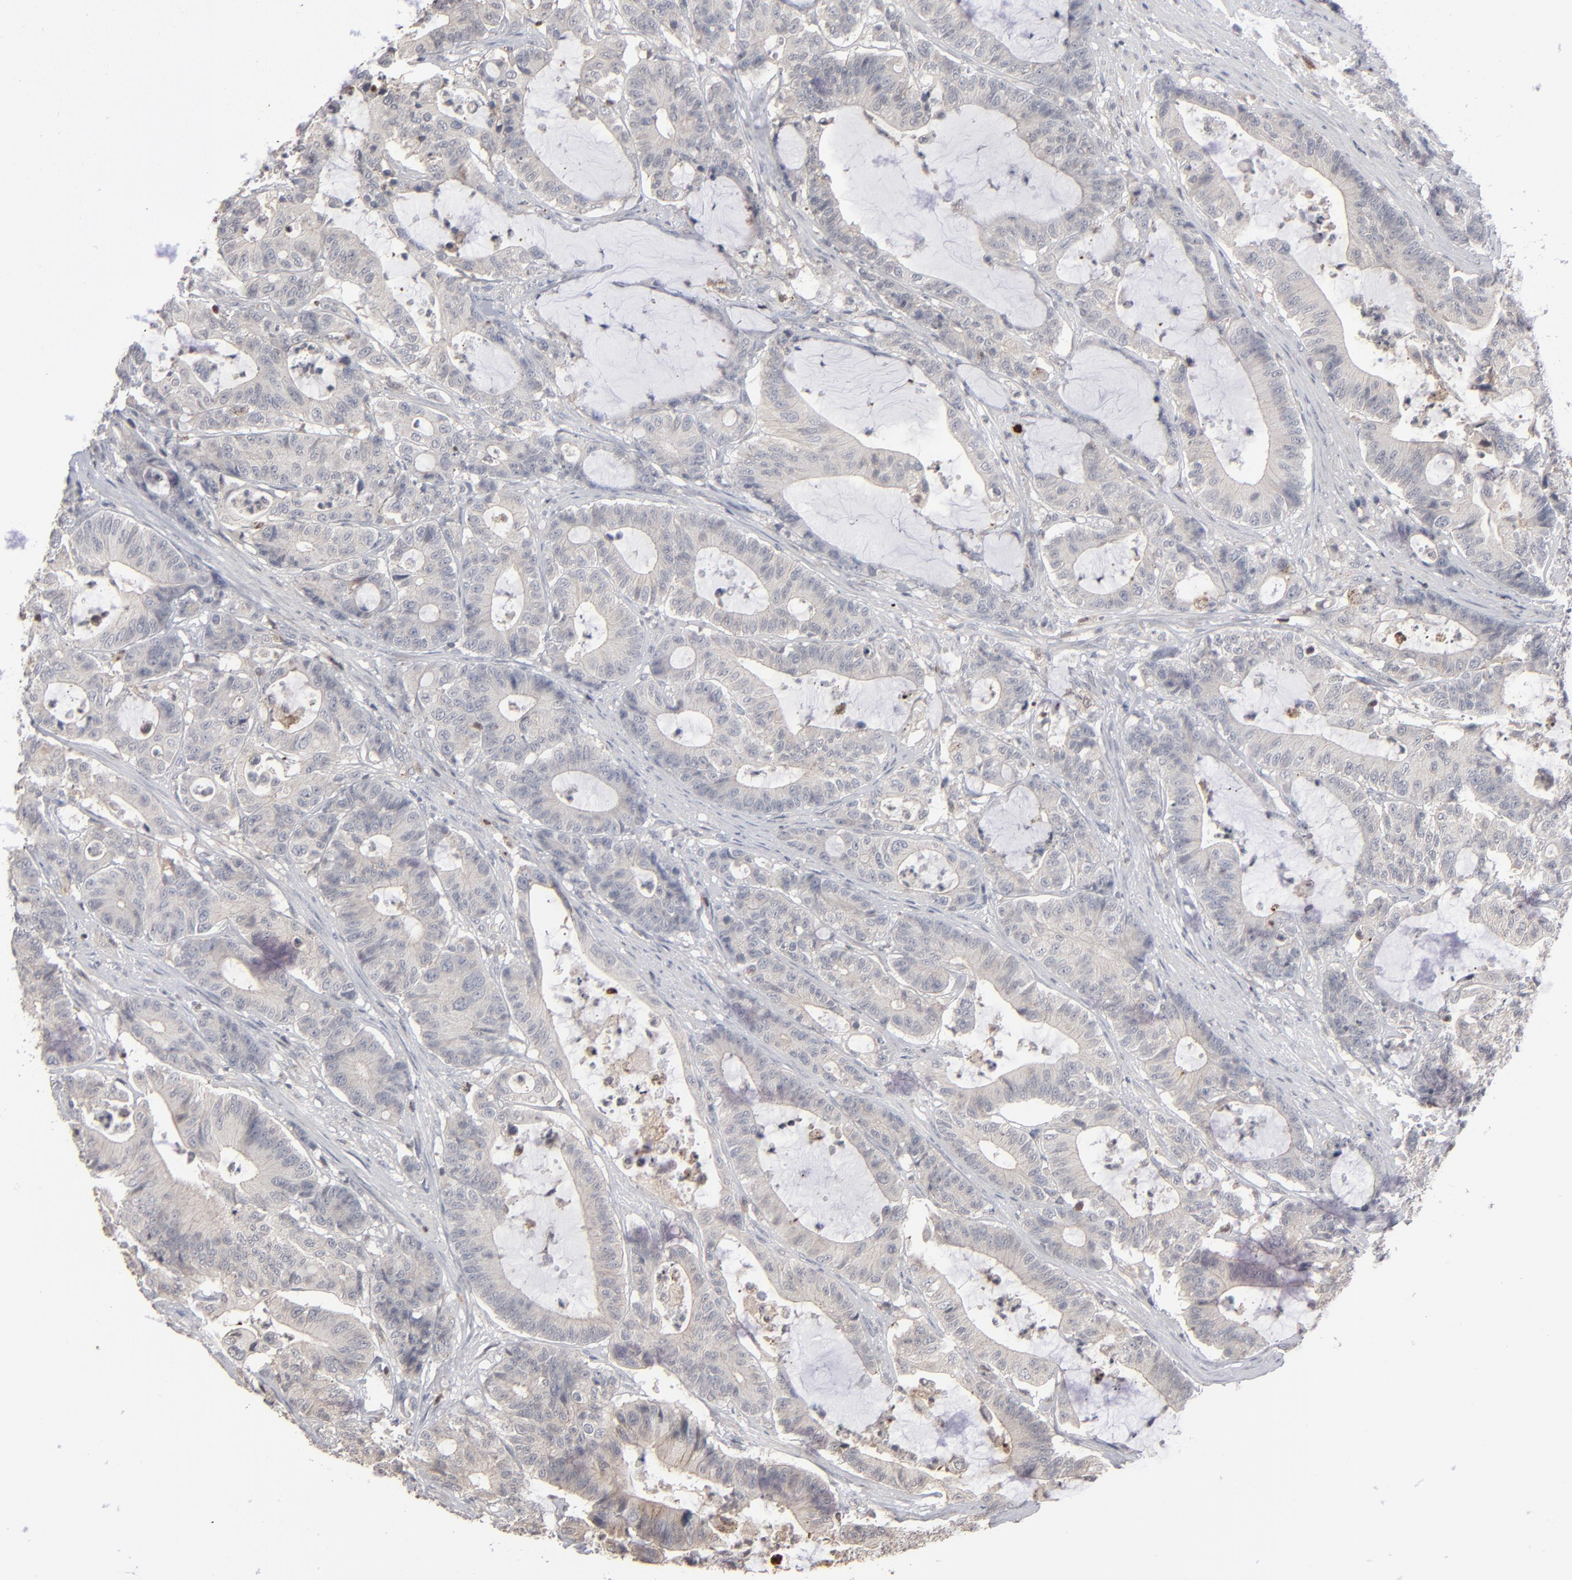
{"staining": {"intensity": "weak", "quantity": ">75%", "location": "cytoplasmic/membranous"}, "tissue": "colorectal cancer", "cell_type": "Tumor cells", "image_type": "cancer", "snomed": [{"axis": "morphology", "description": "Adenocarcinoma, NOS"}, {"axis": "topography", "description": "Colon"}], "caption": "Weak cytoplasmic/membranous protein staining is present in about >75% of tumor cells in colorectal cancer (adenocarcinoma).", "gene": "STAT4", "patient": {"sex": "female", "age": 84}}